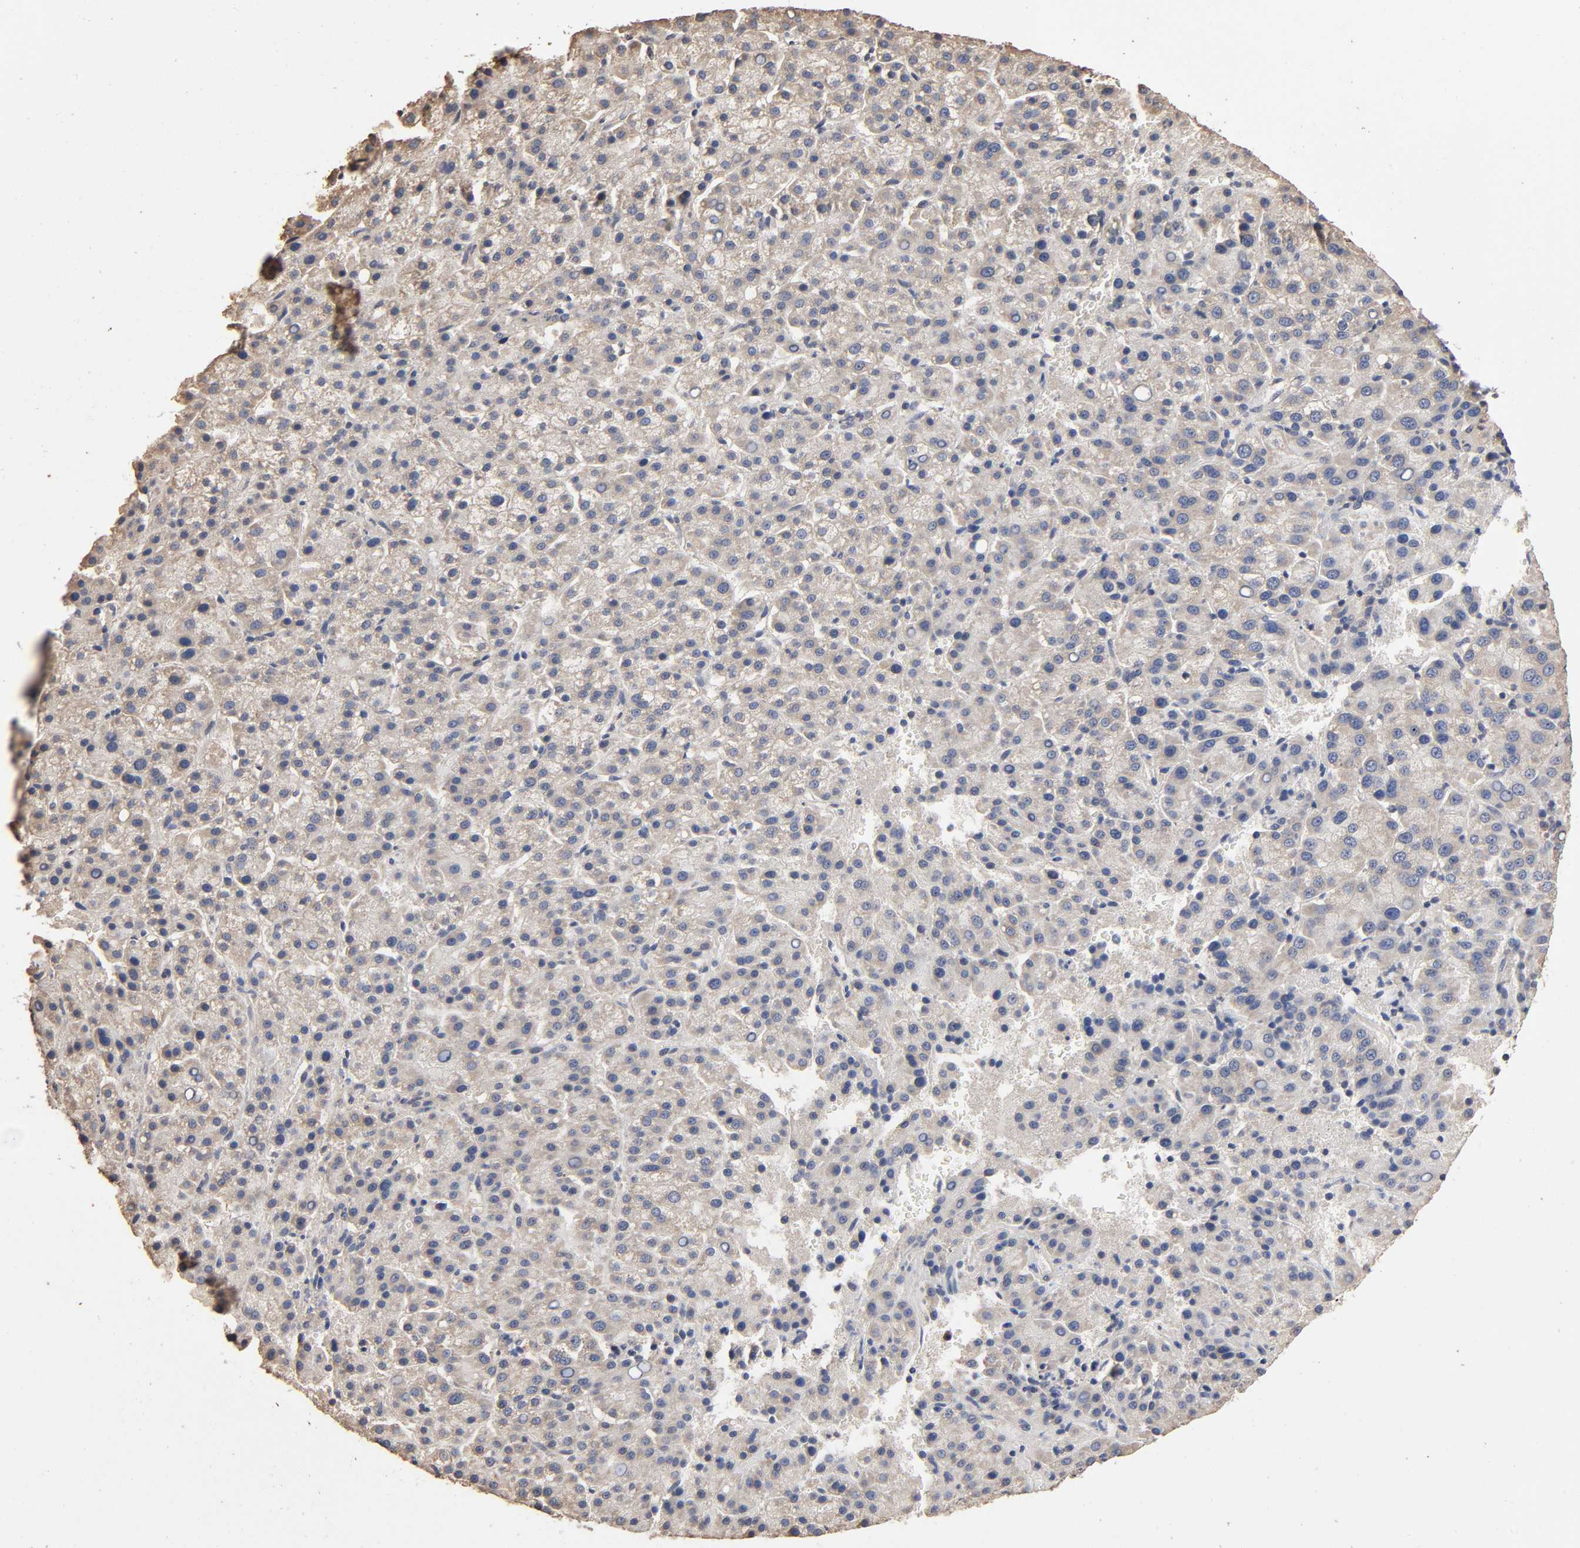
{"staining": {"intensity": "weak", "quantity": ">75%", "location": "cytoplasmic/membranous"}, "tissue": "liver cancer", "cell_type": "Tumor cells", "image_type": "cancer", "snomed": [{"axis": "morphology", "description": "Carcinoma, Hepatocellular, NOS"}, {"axis": "topography", "description": "Liver"}], "caption": "IHC staining of liver hepatocellular carcinoma, which demonstrates low levels of weak cytoplasmic/membranous positivity in approximately >75% of tumor cells indicating weak cytoplasmic/membranous protein staining. The staining was performed using DAB (3,3'-diaminobenzidine) (brown) for protein detection and nuclei were counterstained in hematoxylin (blue).", "gene": "ARHGEF7", "patient": {"sex": "female", "age": 58}}